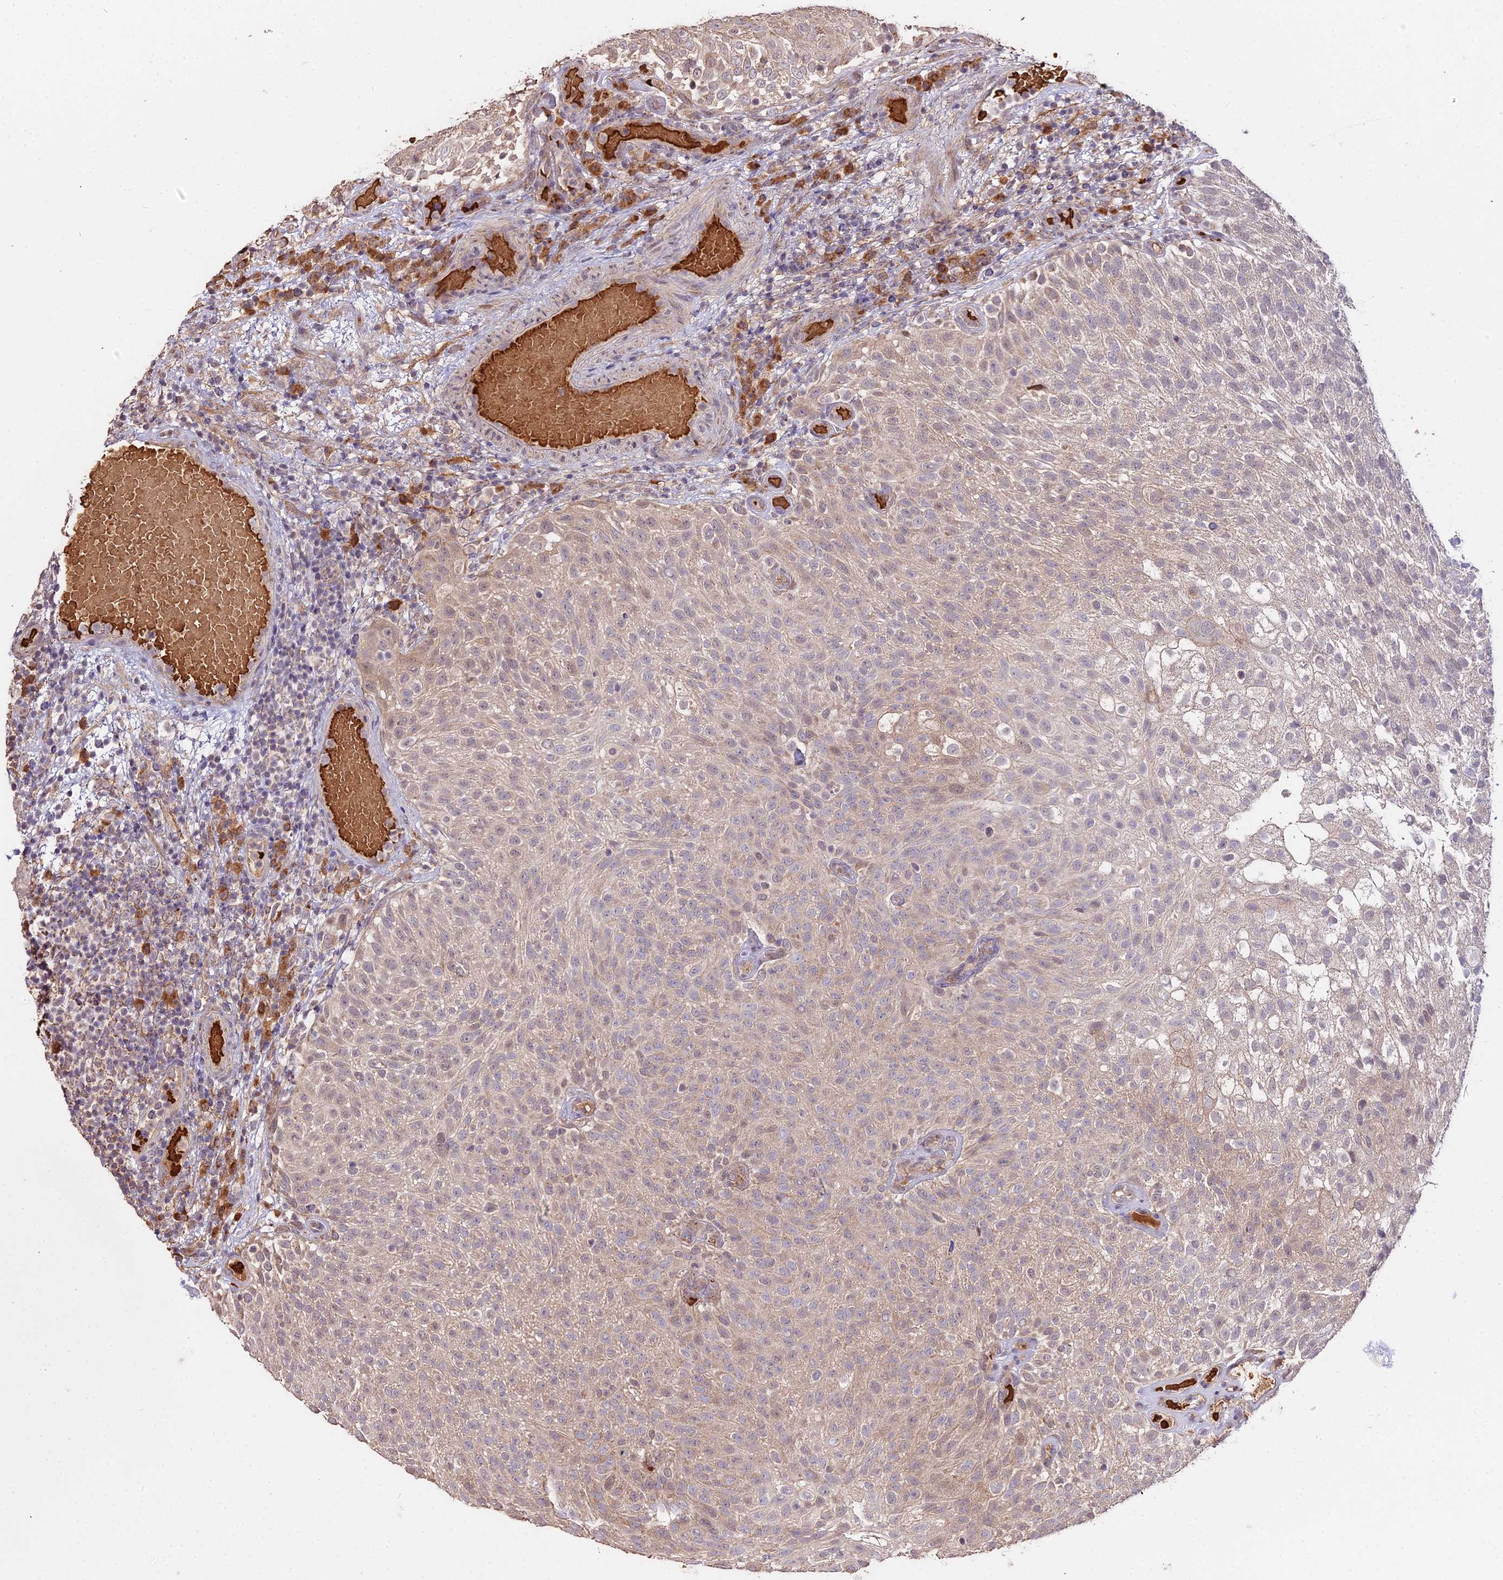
{"staining": {"intensity": "weak", "quantity": "25%-75%", "location": "cytoplasmic/membranous,nuclear"}, "tissue": "urothelial cancer", "cell_type": "Tumor cells", "image_type": "cancer", "snomed": [{"axis": "morphology", "description": "Urothelial carcinoma, Low grade"}, {"axis": "topography", "description": "Urinary bladder"}], "caption": "Immunohistochemical staining of urothelial carcinoma (low-grade) shows weak cytoplasmic/membranous and nuclear protein expression in approximately 25%-75% of tumor cells. (IHC, brightfield microscopy, high magnification).", "gene": "ZDBF2", "patient": {"sex": "male", "age": 78}}